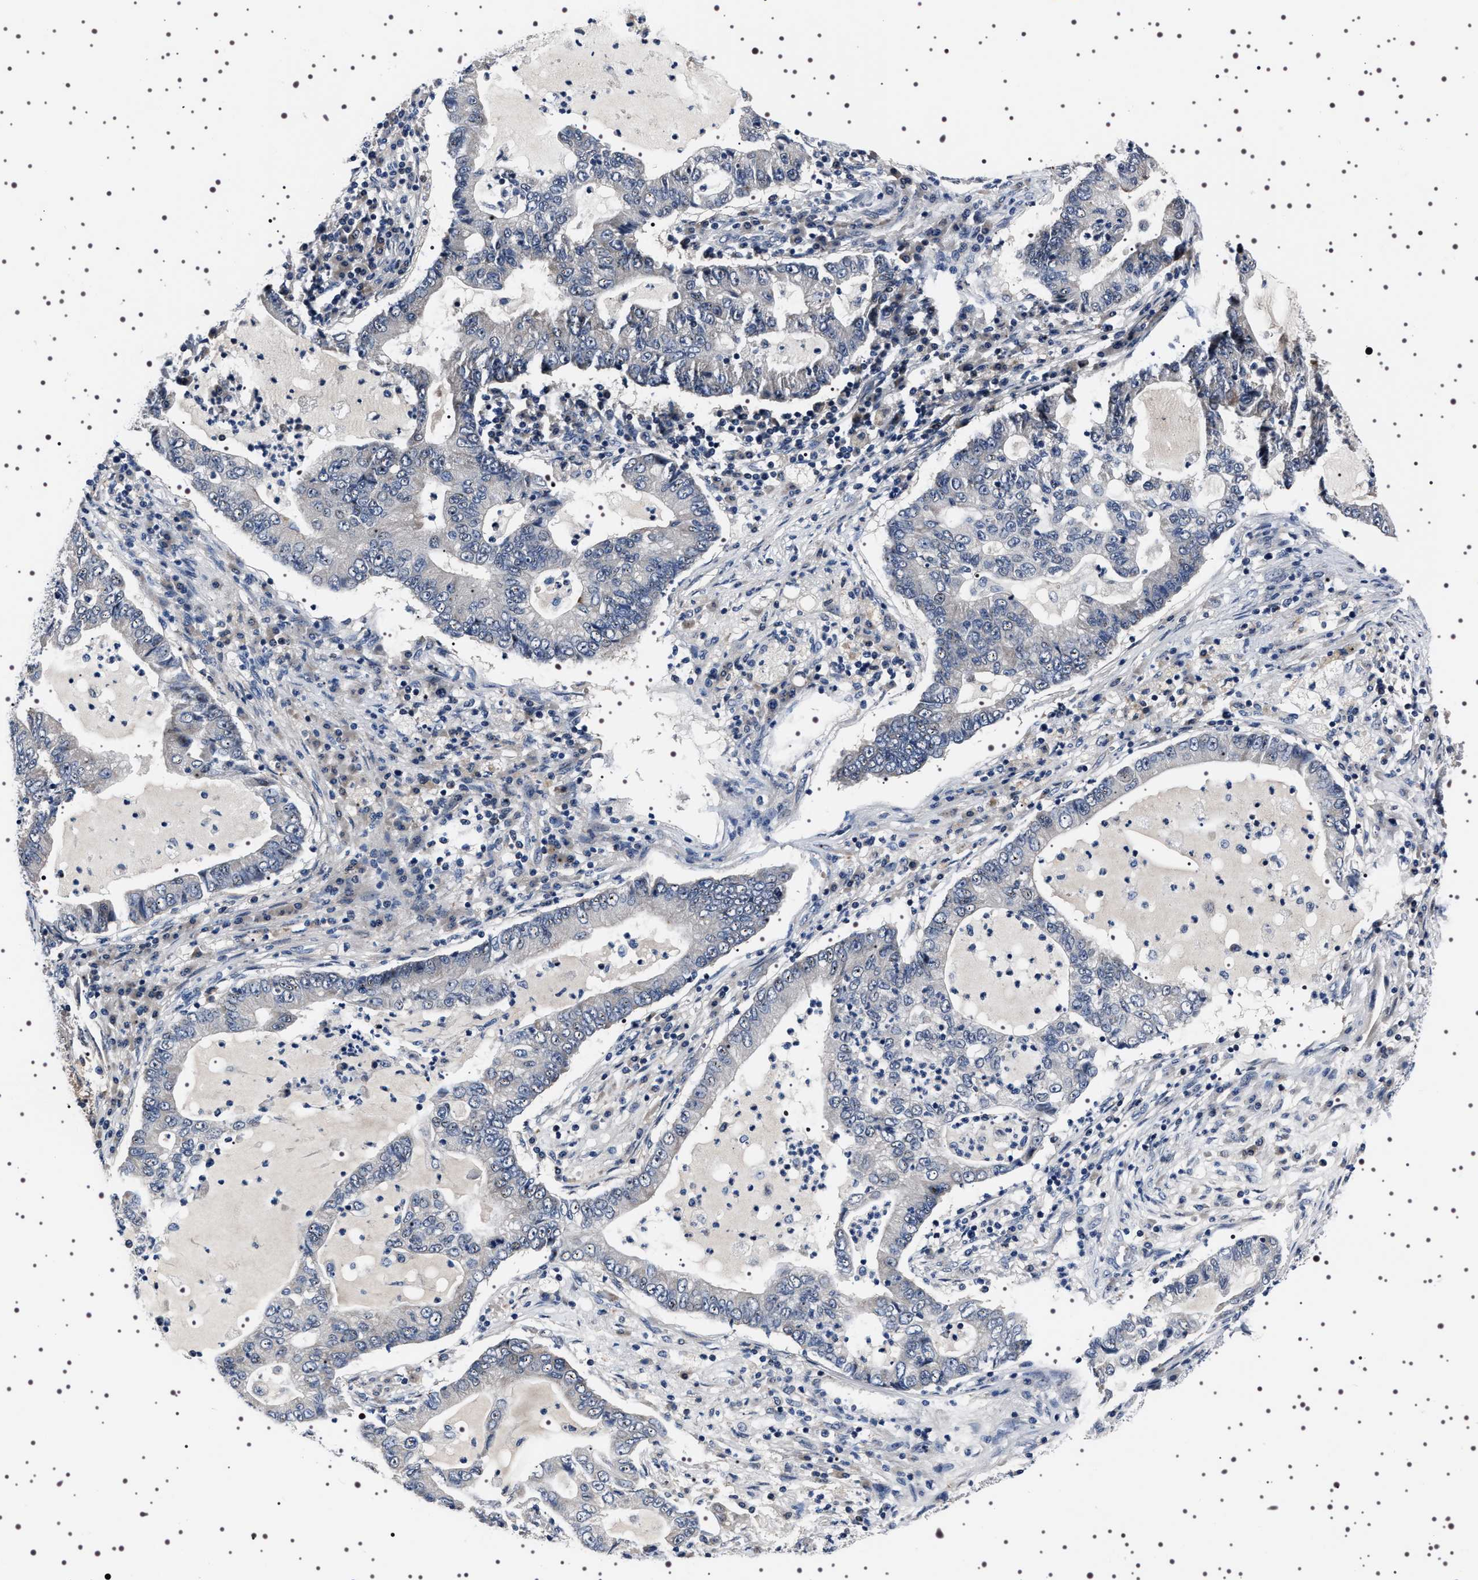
{"staining": {"intensity": "negative", "quantity": "none", "location": "none"}, "tissue": "lung cancer", "cell_type": "Tumor cells", "image_type": "cancer", "snomed": [{"axis": "morphology", "description": "Adenocarcinoma, NOS"}, {"axis": "topography", "description": "Lung"}], "caption": "High power microscopy histopathology image of an IHC image of lung adenocarcinoma, revealing no significant staining in tumor cells.", "gene": "TARBP1", "patient": {"sex": "female", "age": 51}}